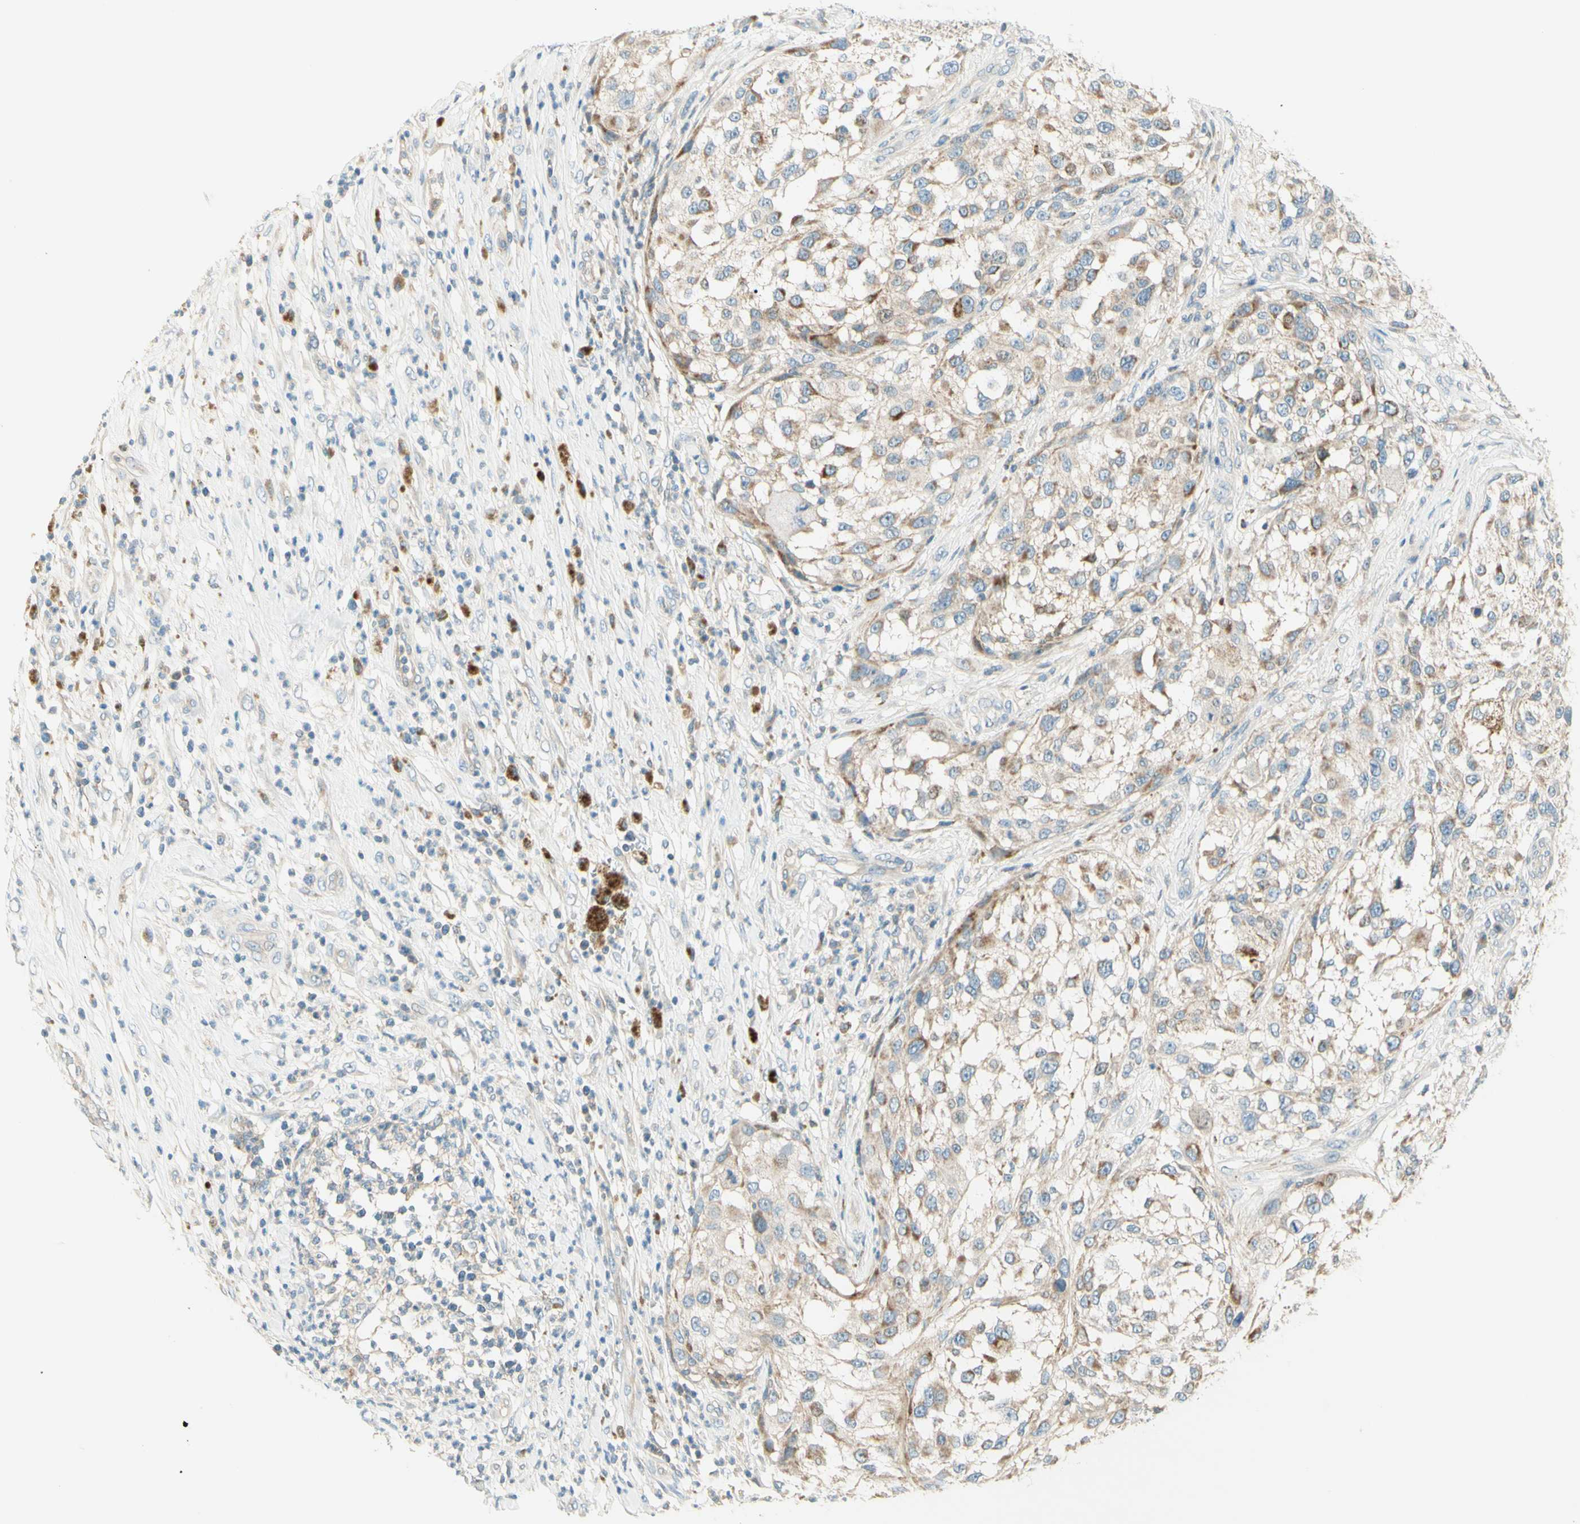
{"staining": {"intensity": "weak", "quantity": "25%-75%", "location": "cytoplasmic/membranous"}, "tissue": "melanoma", "cell_type": "Tumor cells", "image_type": "cancer", "snomed": [{"axis": "morphology", "description": "Necrosis, NOS"}, {"axis": "morphology", "description": "Malignant melanoma, NOS"}, {"axis": "topography", "description": "Skin"}], "caption": "Melanoma stained with DAB immunohistochemistry reveals low levels of weak cytoplasmic/membranous staining in about 25%-75% of tumor cells.", "gene": "PROM1", "patient": {"sex": "female", "age": 87}}